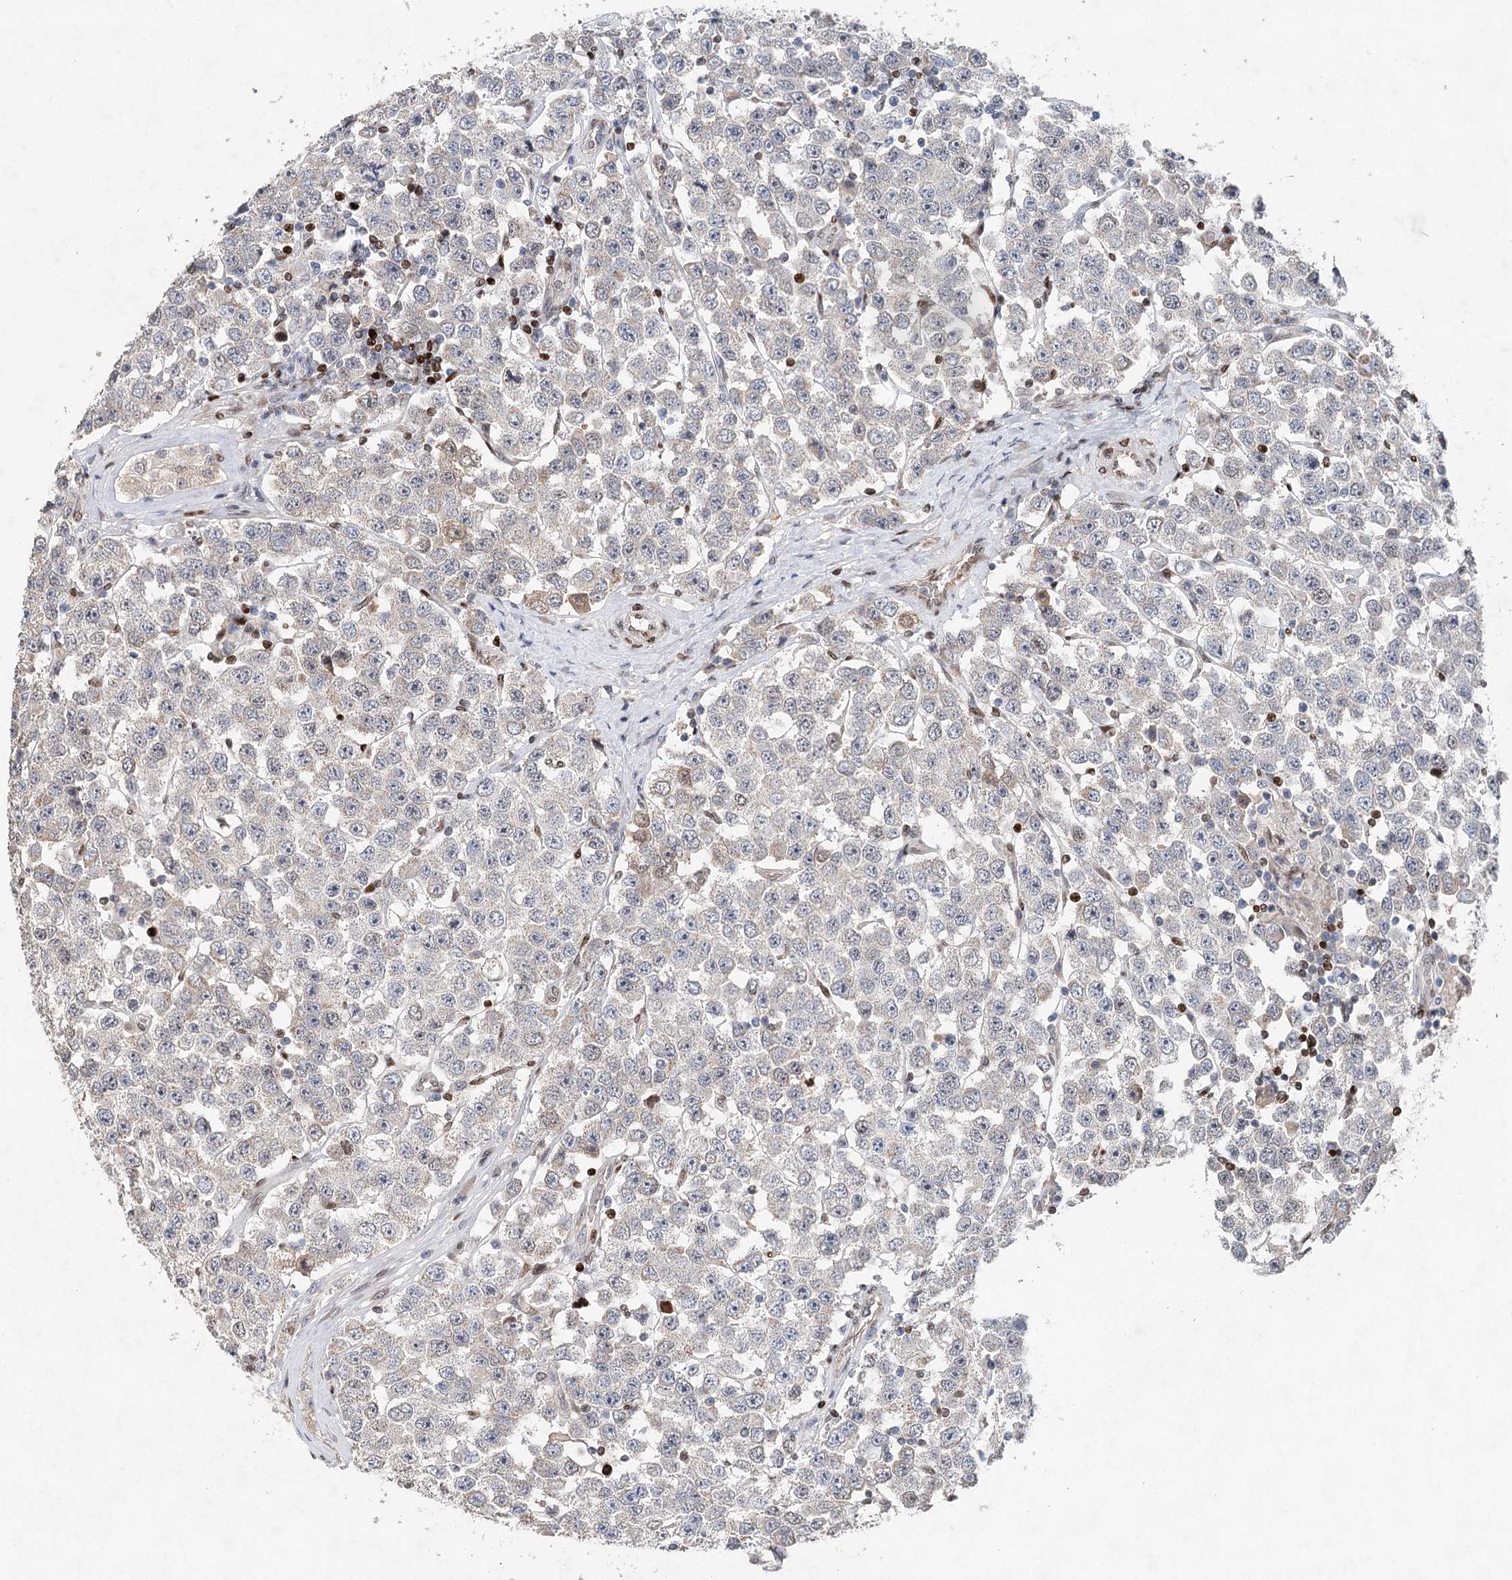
{"staining": {"intensity": "weak", "quantity": "<25%", "location": "nuclear"}, "tissue": "testis cancer", "cell_type": "Tumor cells", "image_type": "cancer", "snomed": [{"axis": "morphology", "description": "Seminoma, NOS"}, {"axis": "topography", "description": "Testis"}], "caption": "IHC micrograph of human testis cancer (seminoma) stained for a protein (brown), which demonstrates no positivity in tumor cells.", "gene": "FRMD4A", "patient": {"sex": "male", "age": 28}}